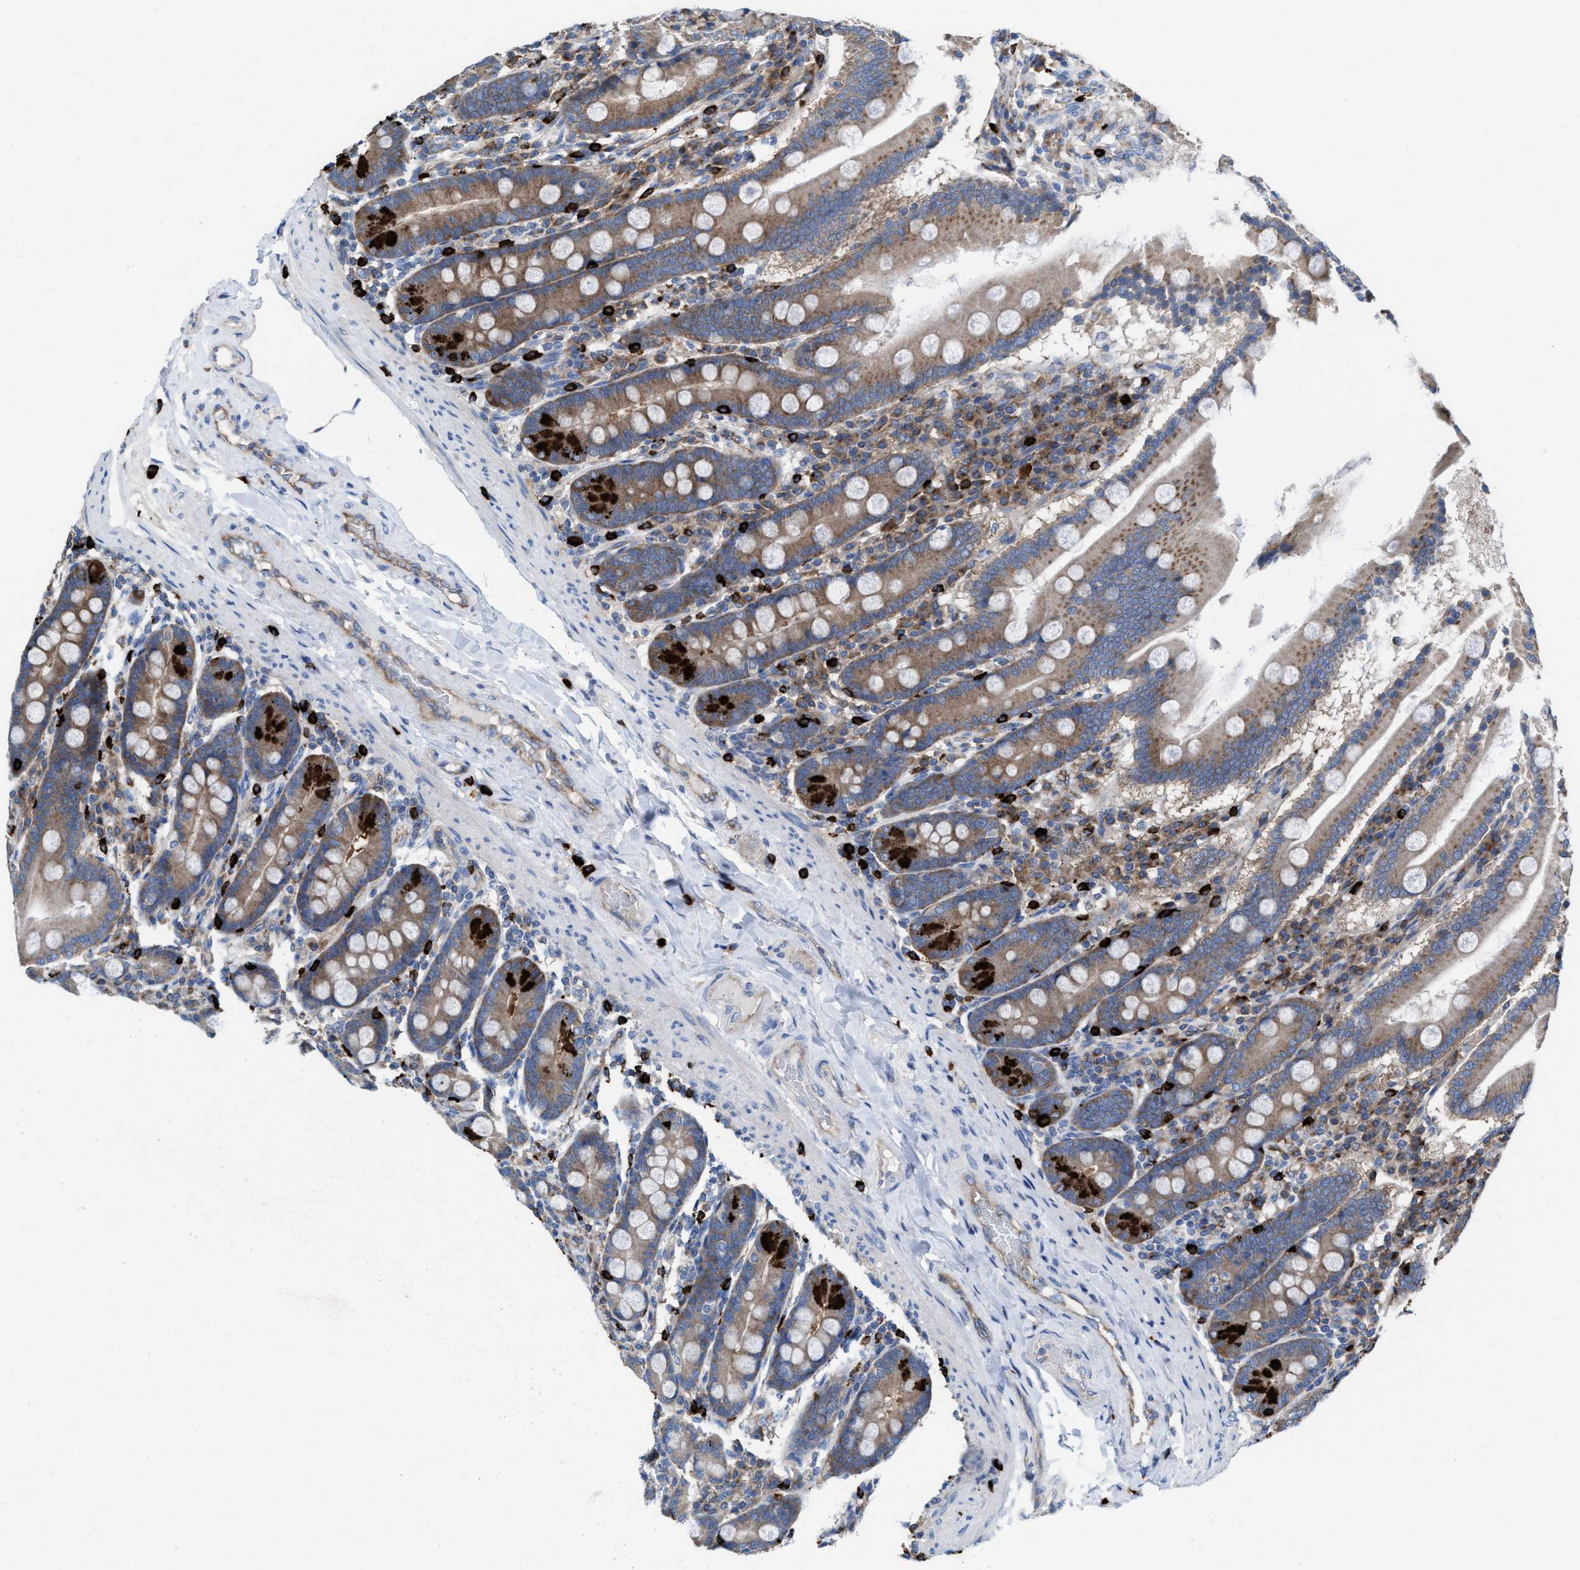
{"staining": {"intensity": "strong", "quantity": ">75%", "location": "cytoplasmic/membranous"}, "tissue": "duodenum", "cell_type": "Glandular cells", "image_type": "normal", "snomed": [{"axis": "morphology", "description": "Normal tissue, NOS"}, {"axis": "topography", "description": "Duodenum"}], "caption": "This is a histology image of immunohistochemistry (IHC) staining of normal duodenum, which shows strong positivity in the cytoplasmic/membranous of glandular cells.", "gene": "NYAP1", "patient": {"sex": "male", "age": 50}}